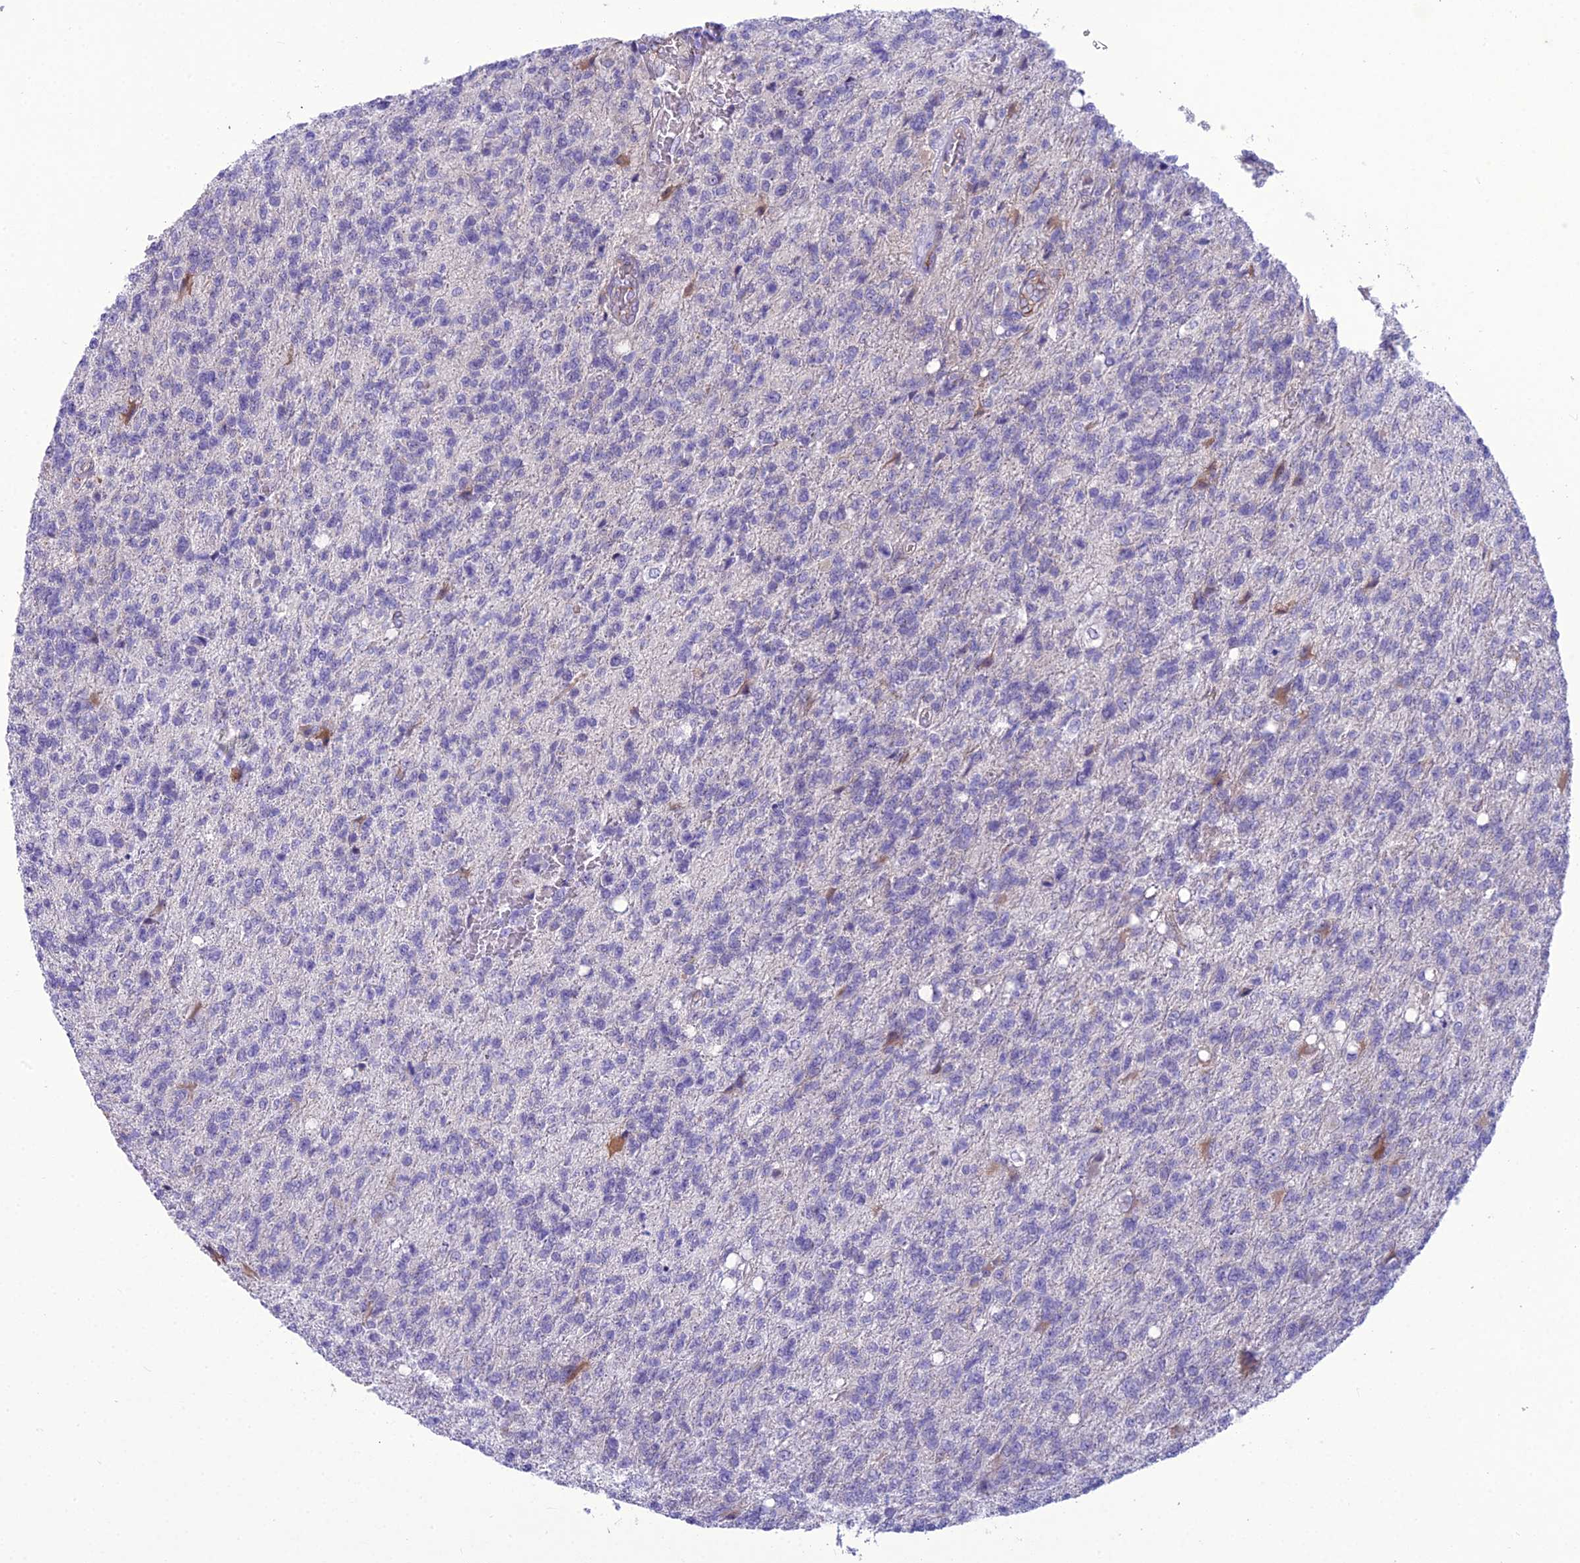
{"staining": {"intensity": "negative", "quantity": "none", "location": "none"}, "tissue": "glioma", "cell_type": "Tumor cells", "image_type": "cancer", "snomed": [{"axis": "morphology", "description": "Glioma, malignant, High grade"}, {"axis": "topography", "description": "Brain"}], "caption": "DAB (3,3'-diaminobenzidine) immunohistochemical staining of malignant high-grade glioma reveals no significant expression in tumor cells.", "gene": "BBS7", "patient": {"sex": "male", "age": 56}}